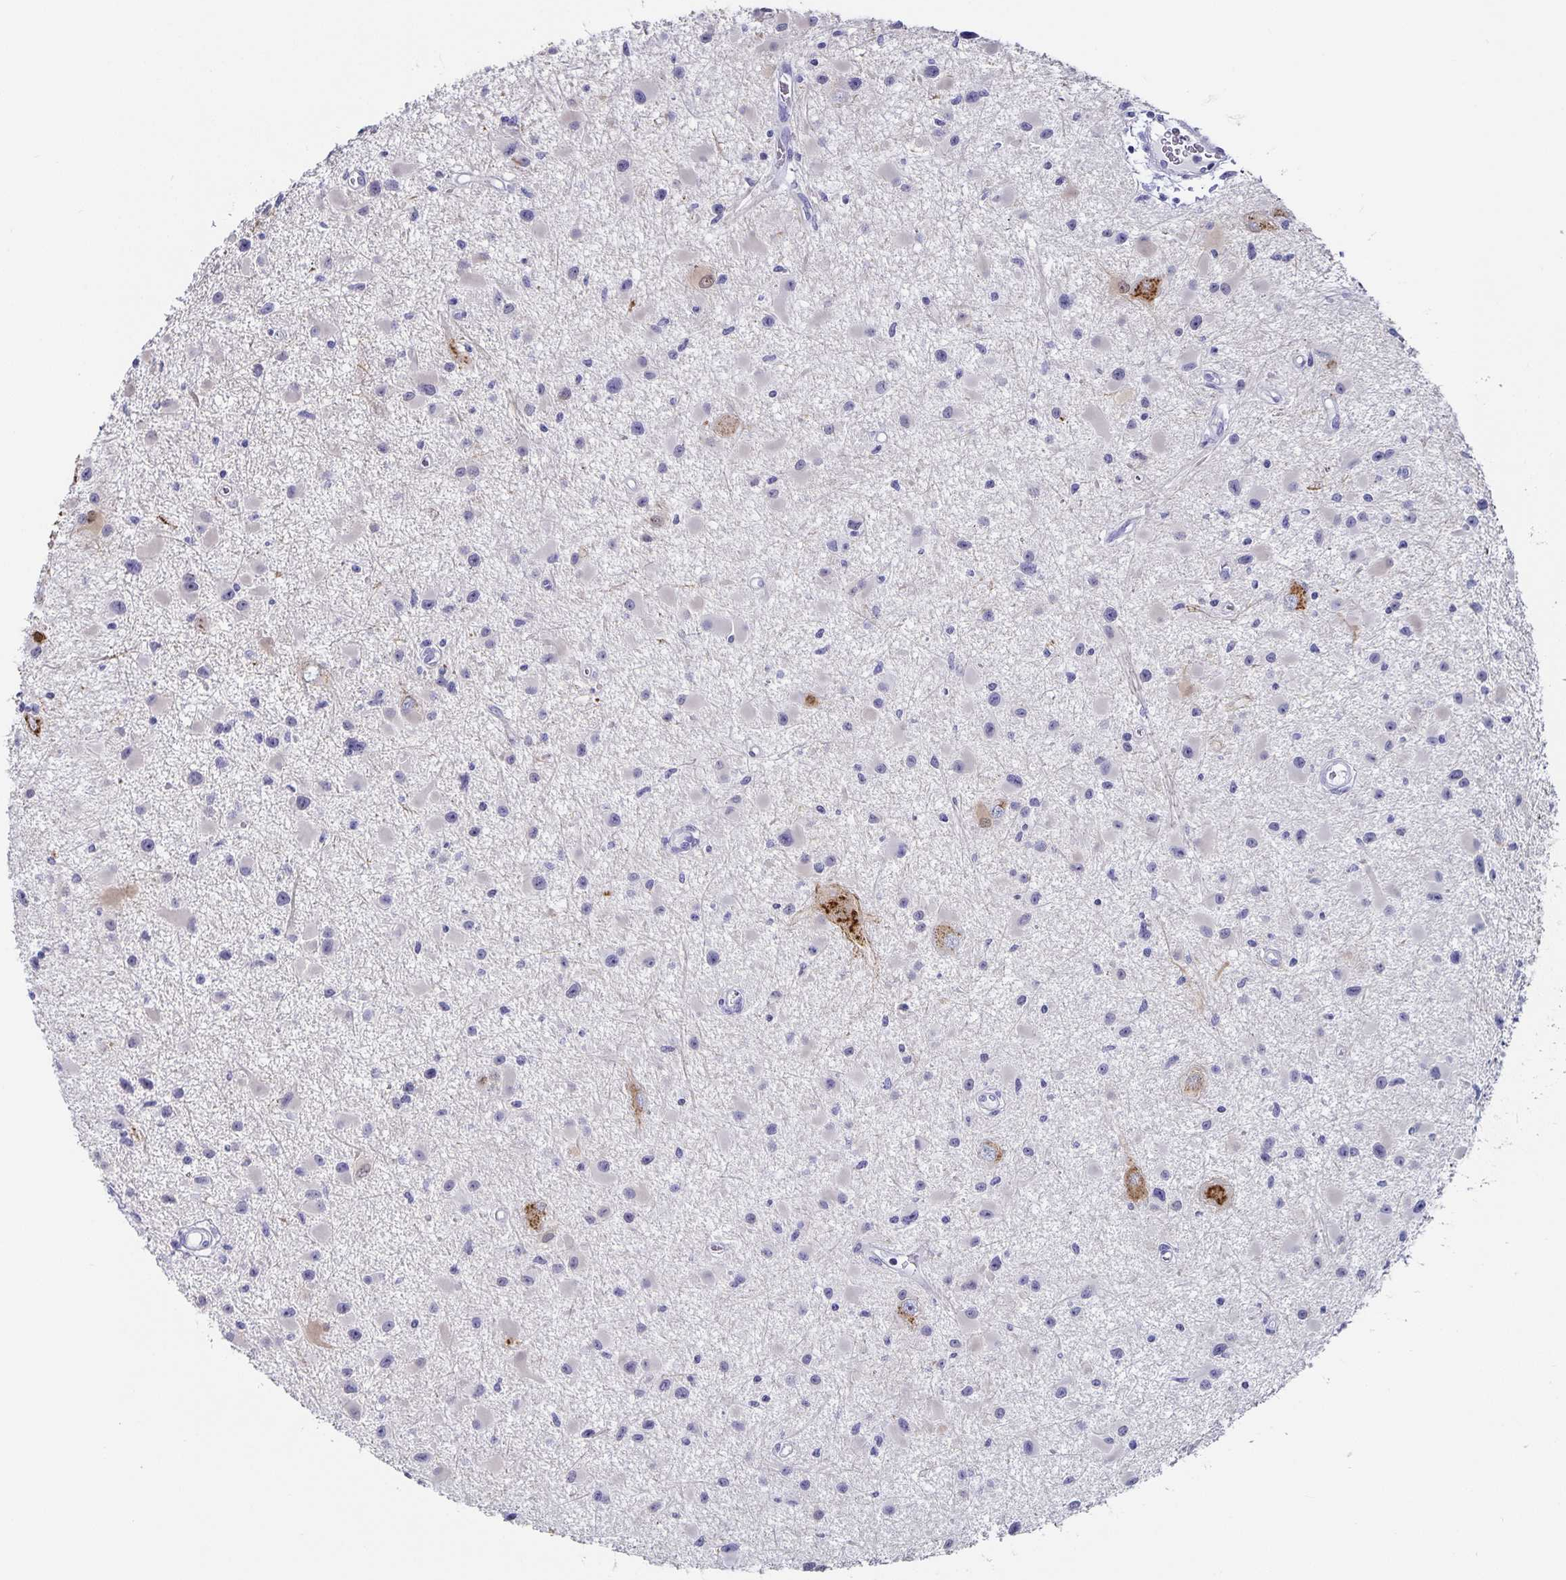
{"staining": {"intensity": "negative", "quantity": "none", "location": "none"}, "tissue": "glioma", "cell_type": "Tumor cells", "image_type": "cancer", "snomed": [{"axis": "morphology", "description": "Glioma, malignant, High grade"}, {"axis": "topography", "description": "Brain"}], "caption": "Glioma was stained to show a protein in brown. There is no significant staining in tumor cells.", "gene": "CHGA", "patient": {"sex": "male", "age": 54}}